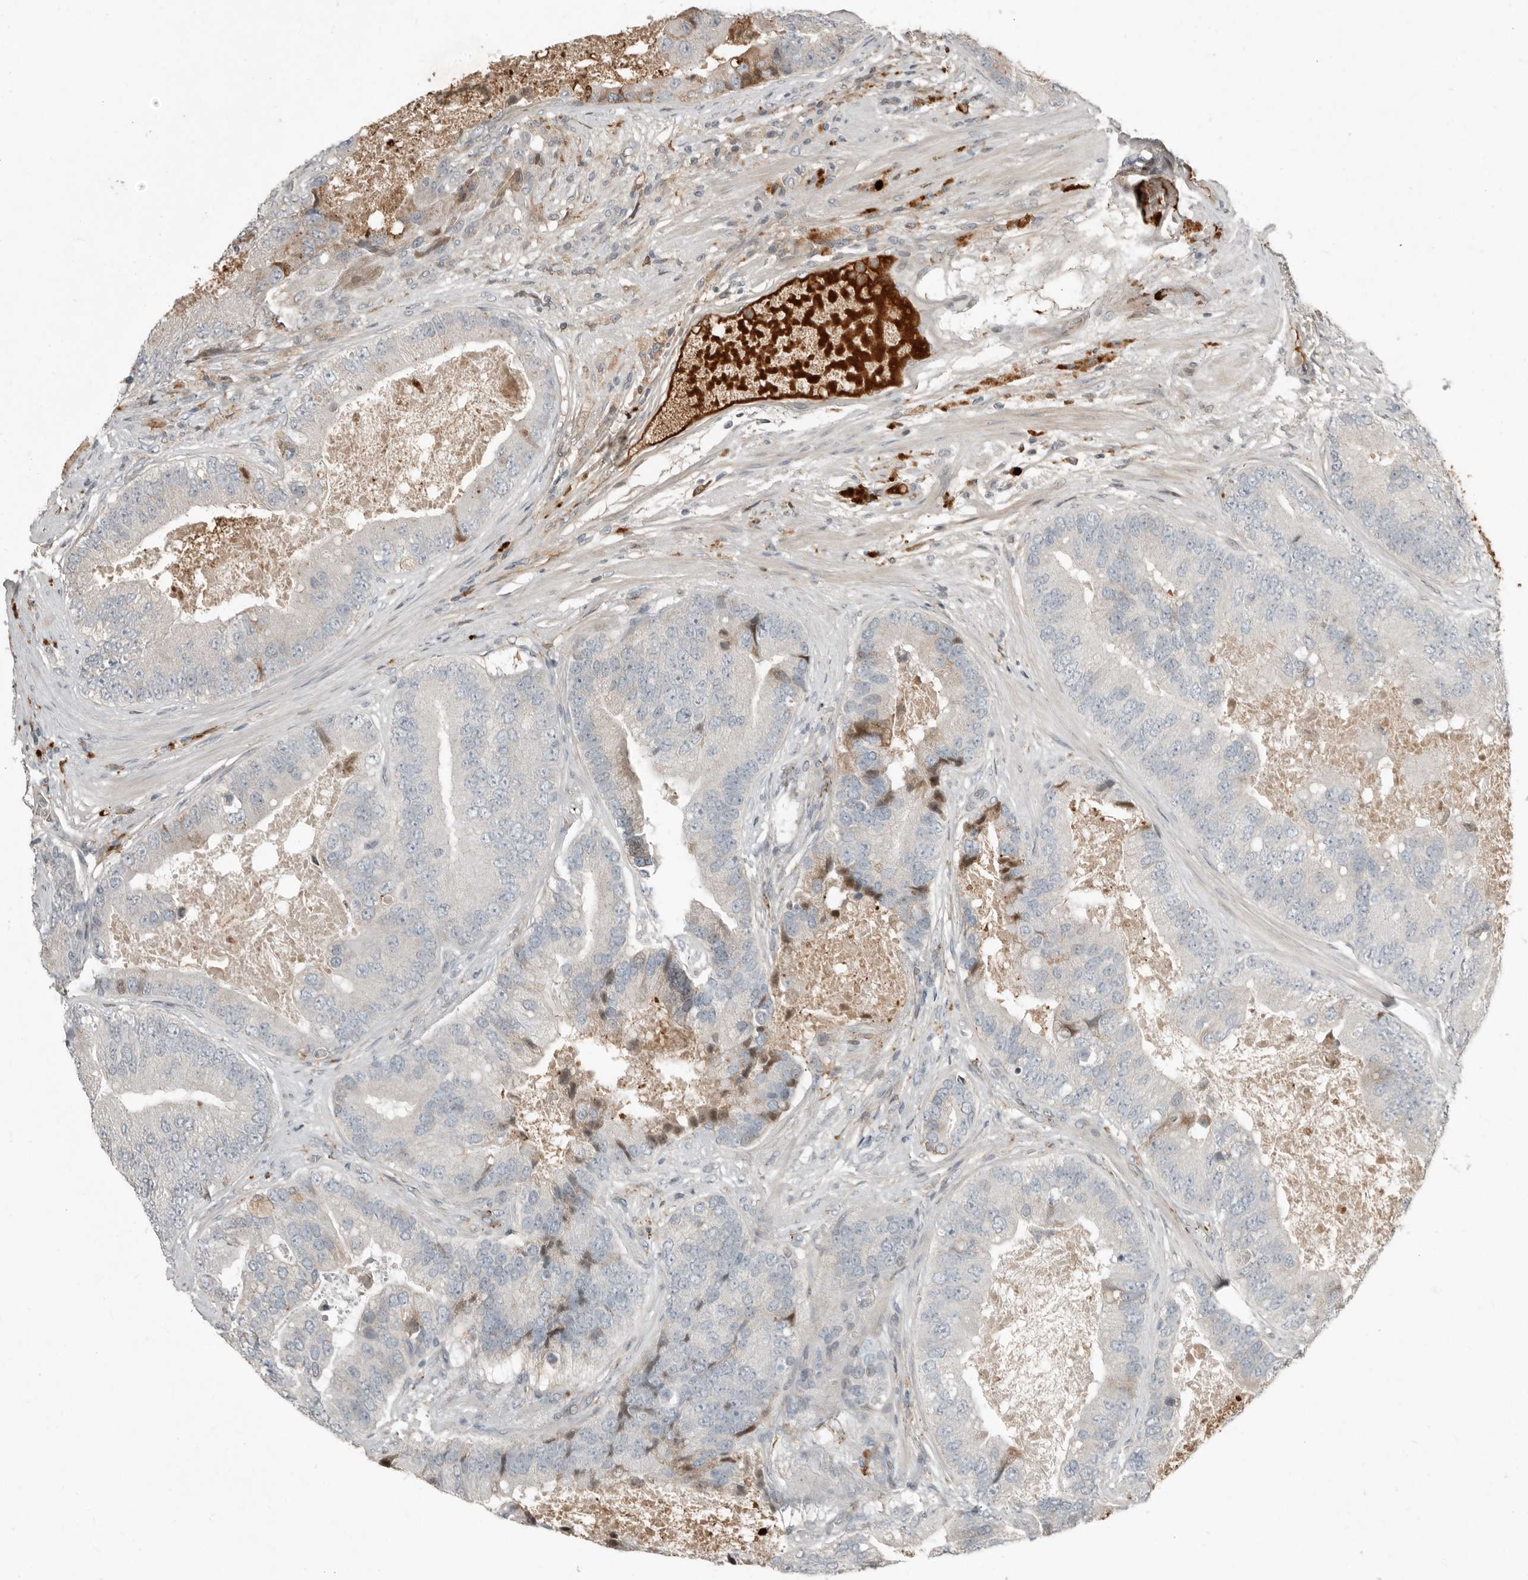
{"staining": {"intensity": "negative", "quantity": "none", "location": "none"}, "tissue": "prostate cancer", "cell_type": "Tumor cells", "image_type": "cancer", "snomed": [{"axis": "morphology", "description": "Adenocarcinoma, High grade"}, {"axis": "topography", "description": "Prostate"}], "caption": "IHC micrograph of prostate cancer stained for a protein (brown), which shows no expression in tumor cells. (DAB IHC visualized using brightfield microscopy, high magnification).", "gene": "KLHL38", "patient": {"sex": "male", "age": 70}}